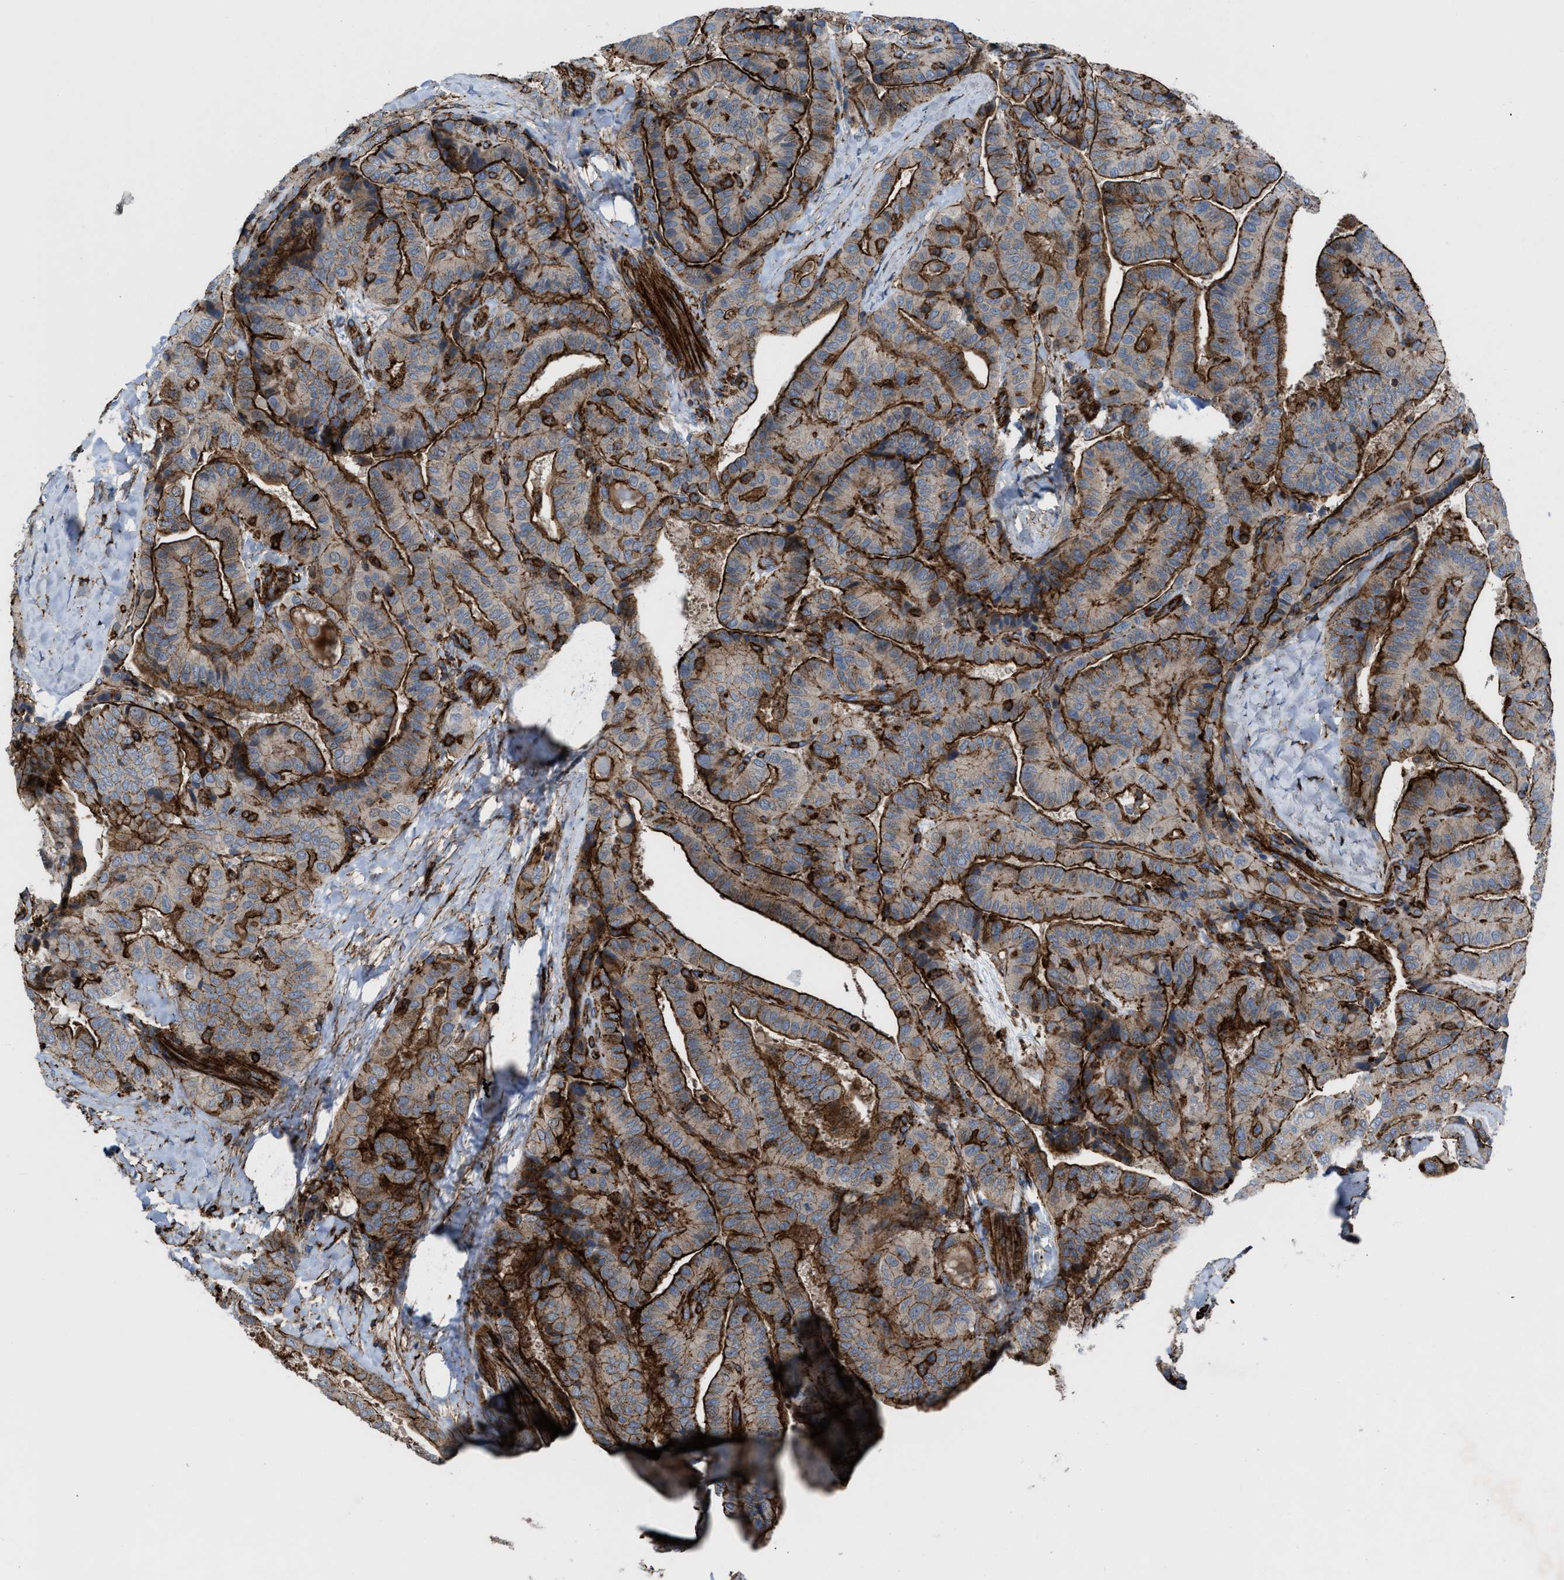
{"staining": {"intensity": "strong", "quantity": ">75%", "location": "cytoplasmic/membranous"}, "tissue": "thyroid cancer", "cell_type": "Tumor cells", "image_type": "cancer", "snomed": [{"axis": "morphology", "description": "Papillary adenocarcinoma, NOS"}, {"axis": "topography", "description": "Thyroid gland"}], "caption": "Protein expression by IHC displays strong cytoplasmic/membranous staining in approximately >75% of tumor cells in thyroid cancer (papillary adenocarcinoma). (DAB = brown stain, brightfield microscopy at high magnification).", "gene": "AGPAT2", "patient": {"sex": "male", "age": 77}}